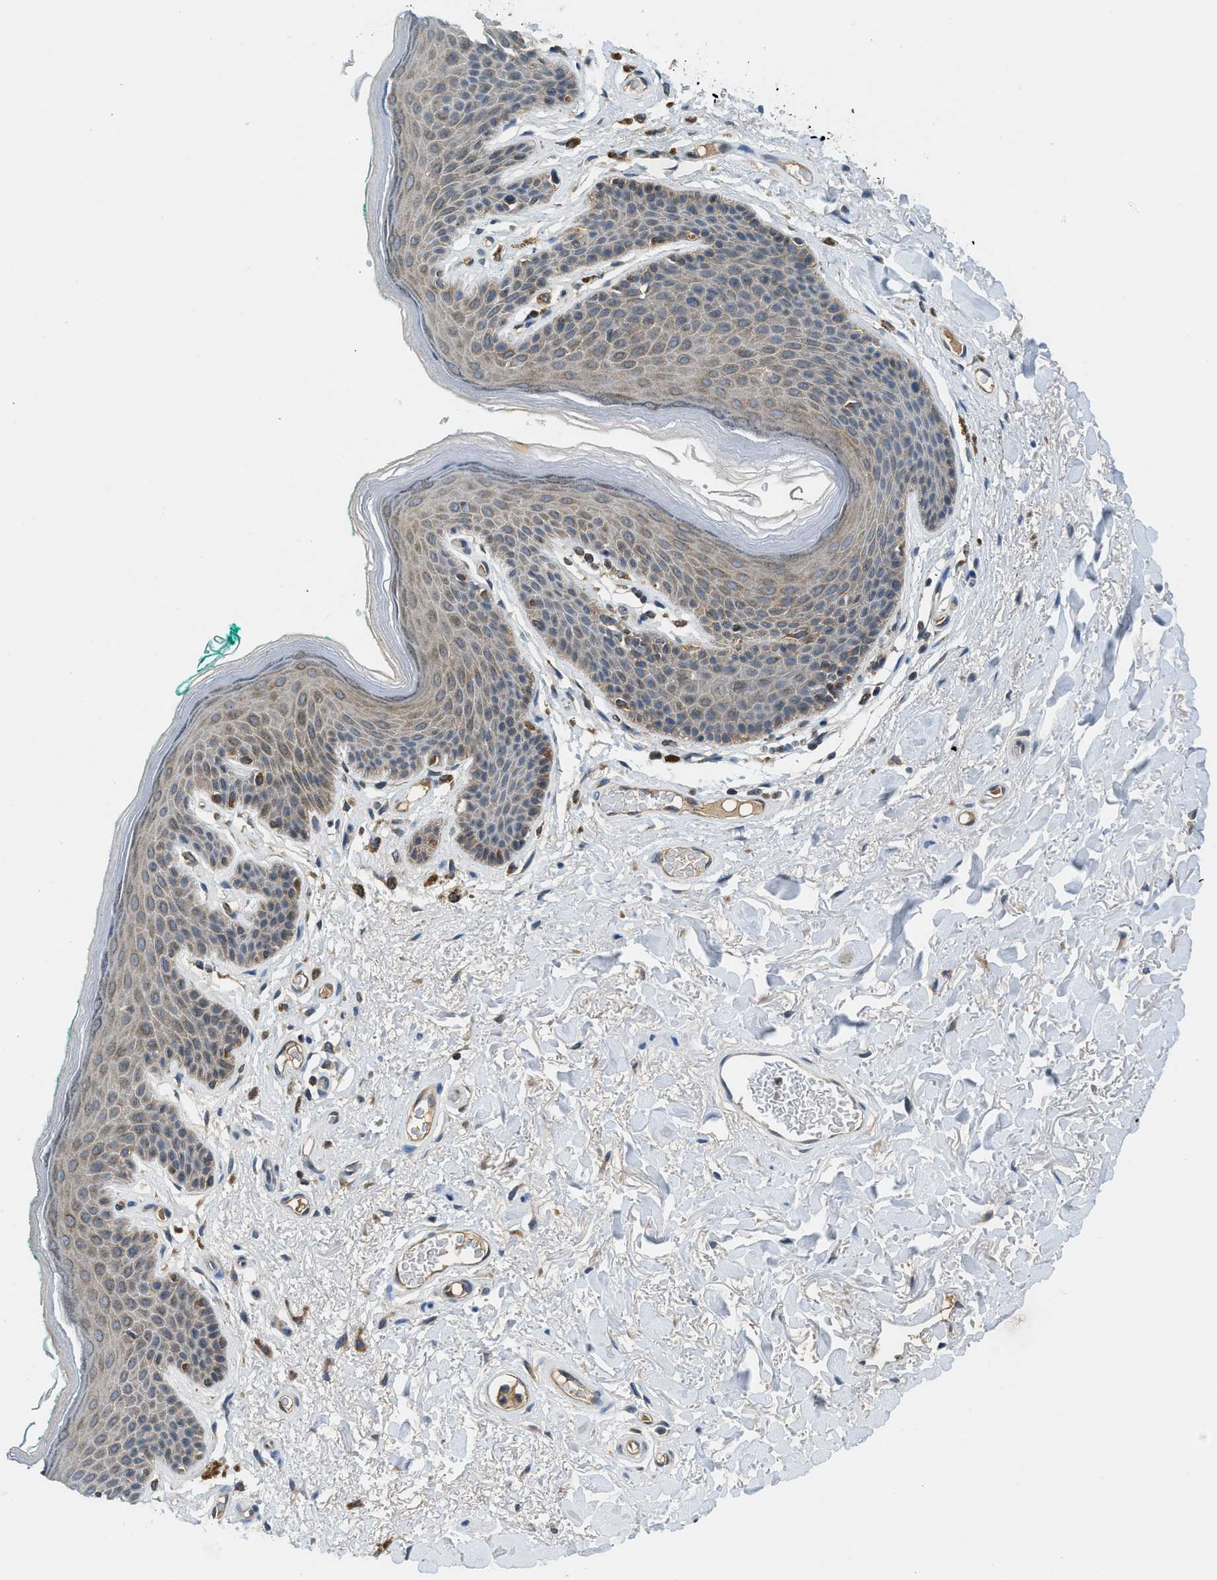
{"staining": {"intensity": "weak", "quantity": "<25%", "location": "cytoplasmic/membranous"}, "tissue": "skin", "cell_type": "Epidermal cells", "image_type": "normal", "snomed": [{"axis": "morphology", "description": "Normal tissue, NOS"}, {"axis": "topography", "description": "Anal"}], "caption": "DAB (3,3'-diaminobenzidine) immunohistochemical staining of benign skin displays no significant positivity in epidermal cells. (Stains: DAB IHC with hematoxylin counter stain, Microscopy: brightfield microscopy at high magnification).", "gene": "BCAP31", "patient": {"sex": "male", "age": 74}}